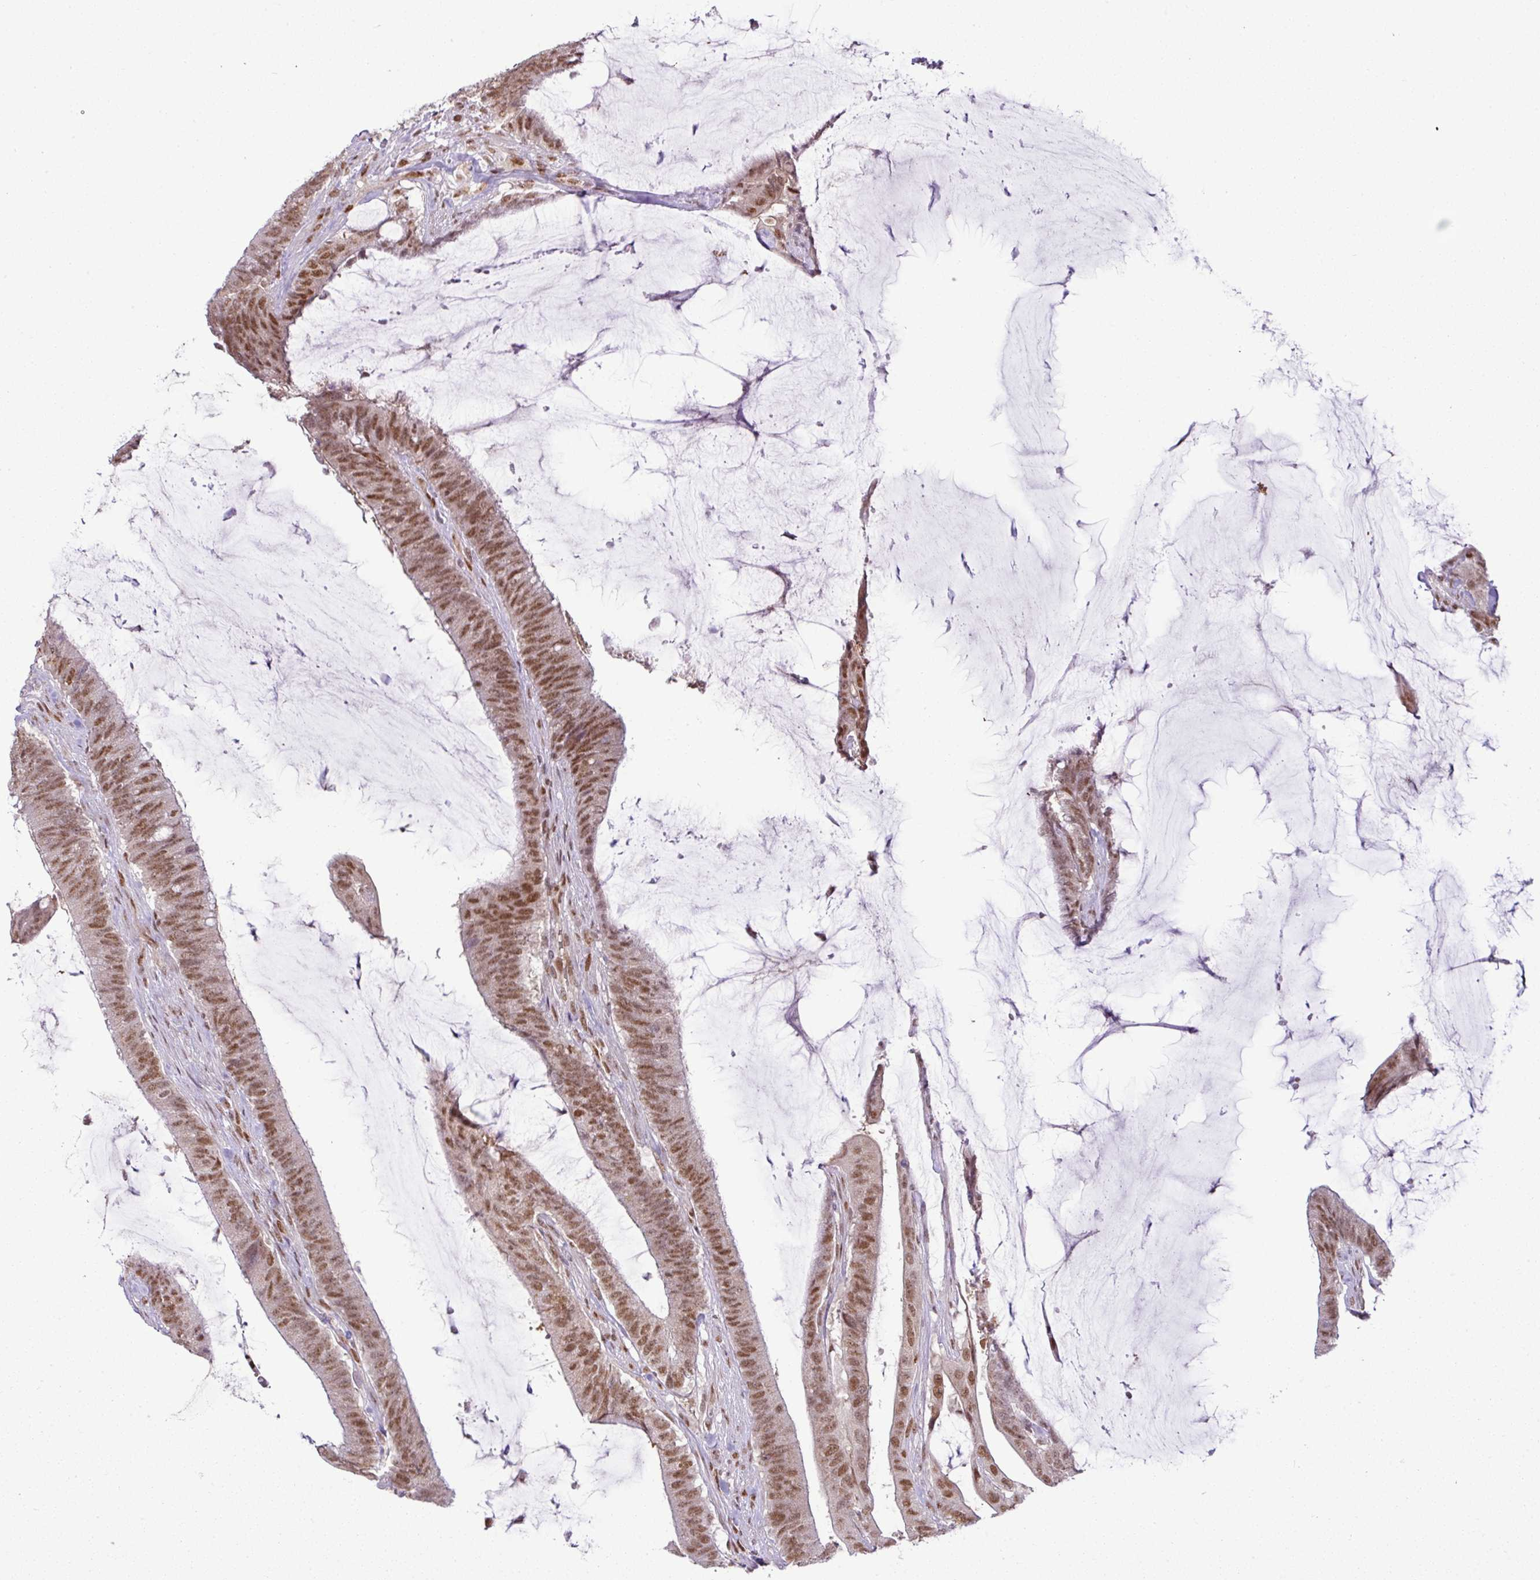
{"staining": {"intensity": "moderate", "quantity": ">75%", "location": "nuclear"}, "tissue": "colorectal cancer", "cell_type": "Tumor cells", "image_type": "cancer", "snomed": [{"axis": "morphology", "description": "Adenocarcinoma, NOS"}, {"axis": "topography", "description": "Colon"}], "caption": "Moderate nuclear protein positivity is seen in about >75% of tumor cells in colorectal cancer (adenocarcinoma).", "gene": "PGAP4", "patient": {"sex": "female", "age": 43}}